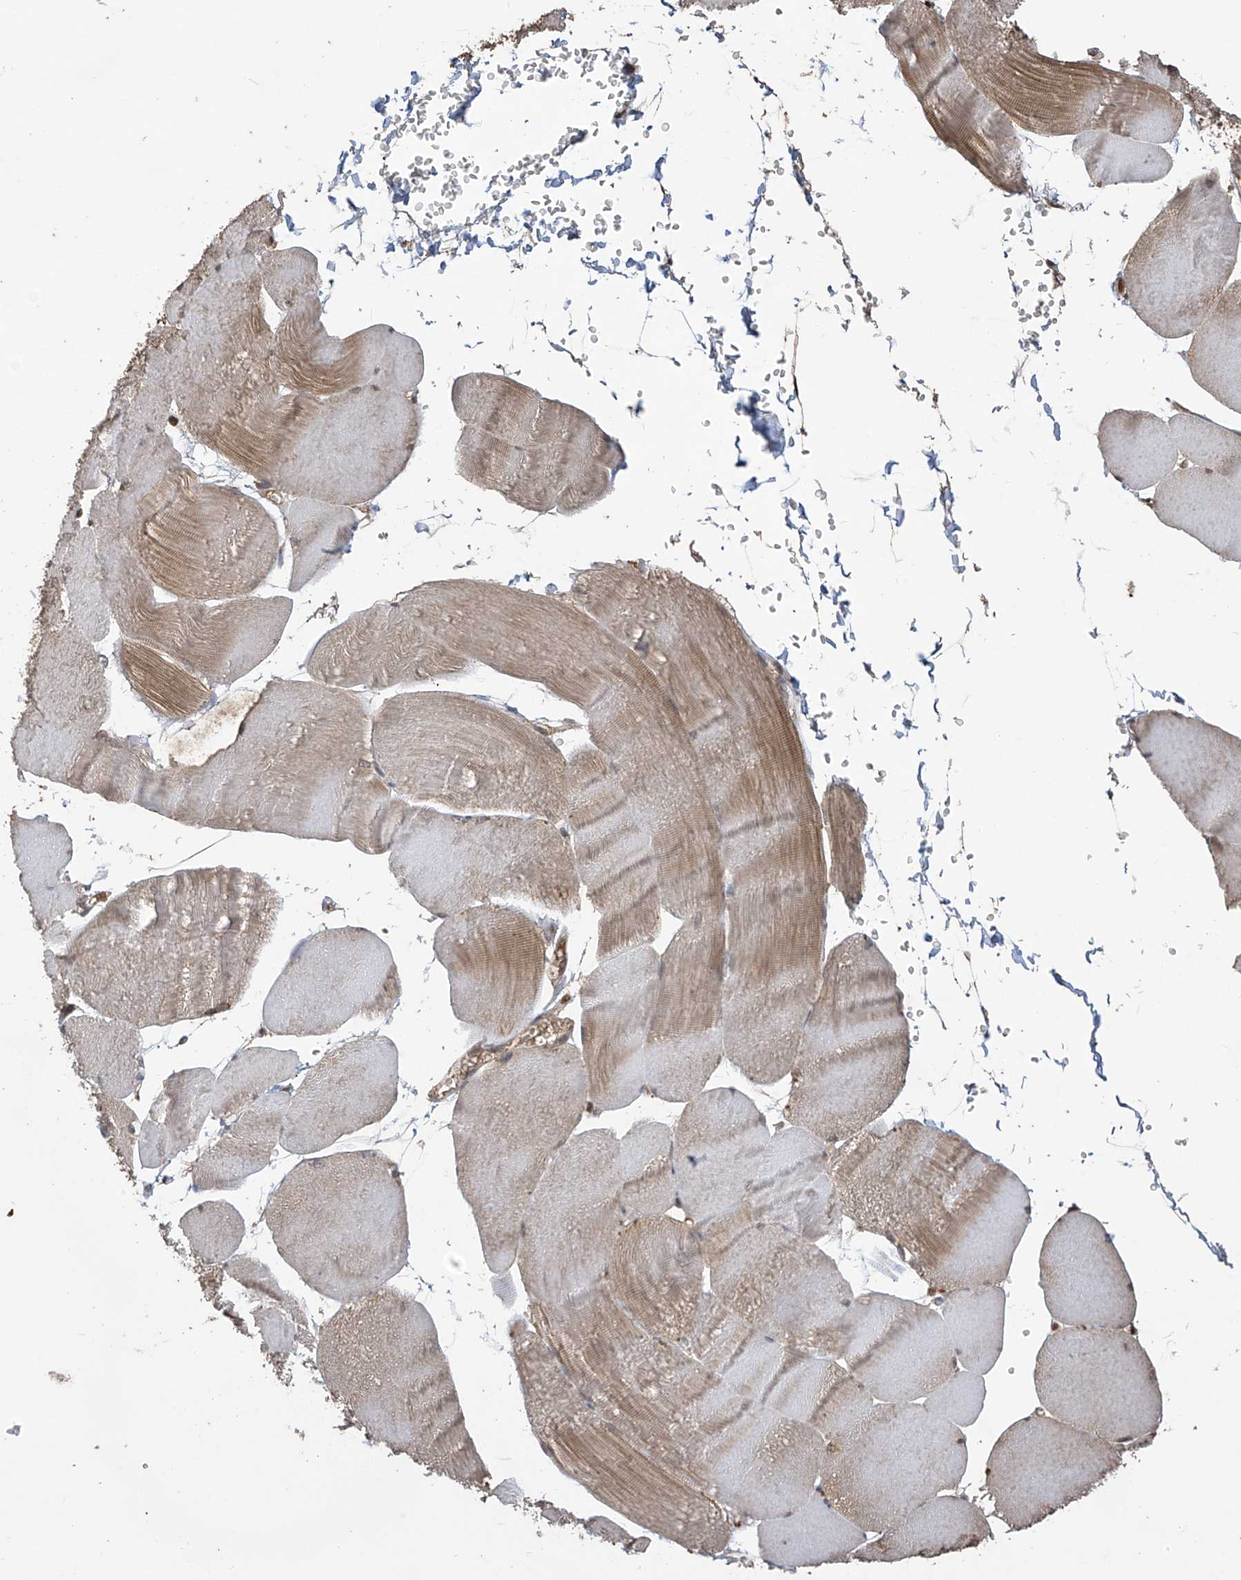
{"staining": {"intensity": "moderate", "quantity": "<25%", "location": "cytoplasmic/membranous"}, "tissue": "skeletal muscle", "cell_type": "Myocytes", "image_type": "normal", "snomed": [{"axis": "morphology", "description": "Normal tissue, NOS"}, {"axis": "morphology", "description": "Basal cell carcinoma"}, {"axis": "topography", "description": "Skeletal muscle"}], "caption": "Protein staining shows moderate cytoplasmic/membranous expression in about <25% of myocytes in benign skeletal muscle.", "gene": "PNPT1", "patient": {"sex": "female", "age": 64}}